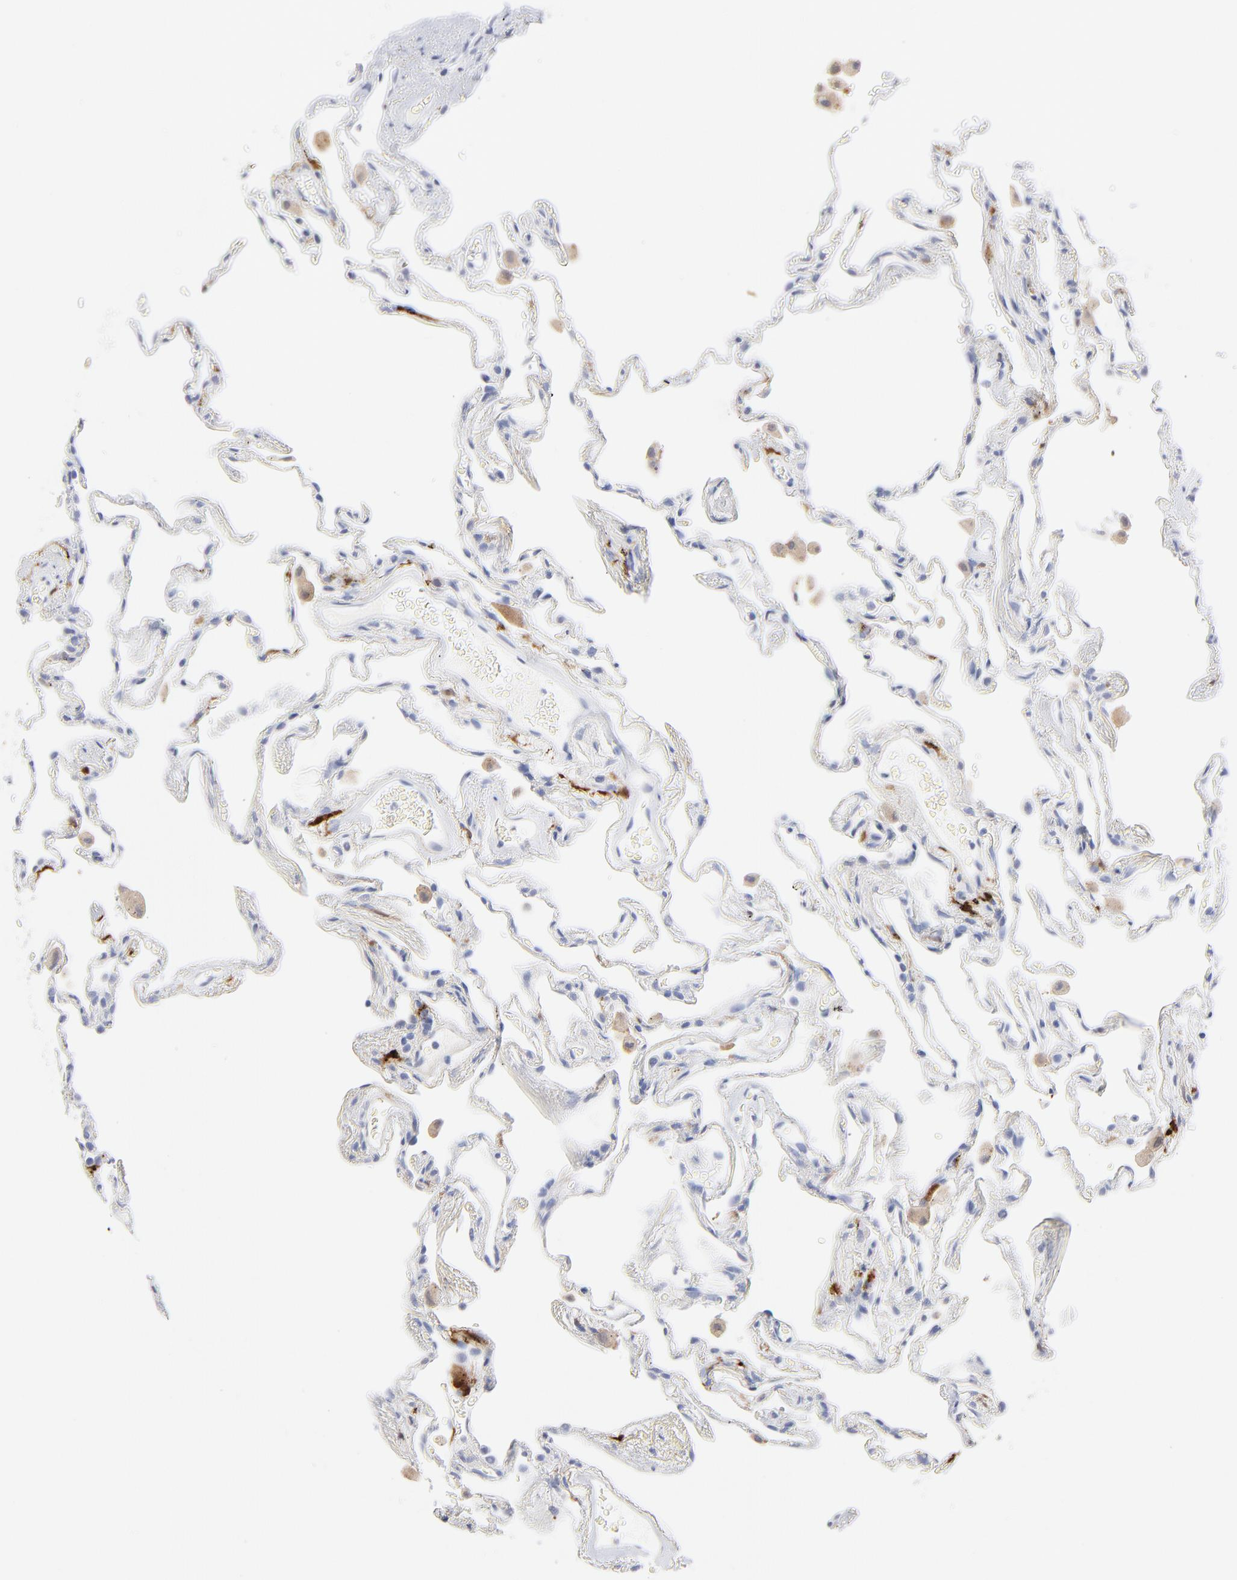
{"staining": {"intensity": "negative", "quantity": "none", "location": "none"}, "tissue": "lung", "cell_type": "Alveolar cells", "image_type": "normal", "snomed": [{"axis": "morphology", "description": "Normal tissue, NOS"}, {"axis": "morphology", "description": "Inflammation, NOS"}, {"axis": "topography", "description": "Lung"}], "caption": "Immunohistochemical staining of unremarkable human lung exhibits no significant staining in alveolar cells. (DAB (3,3'-diaminobenzidine) IHC visualized using brightfield microscopy, high magnification).", "gene": "IFIT2", "patient": {"sex": "male", "age": 69}}